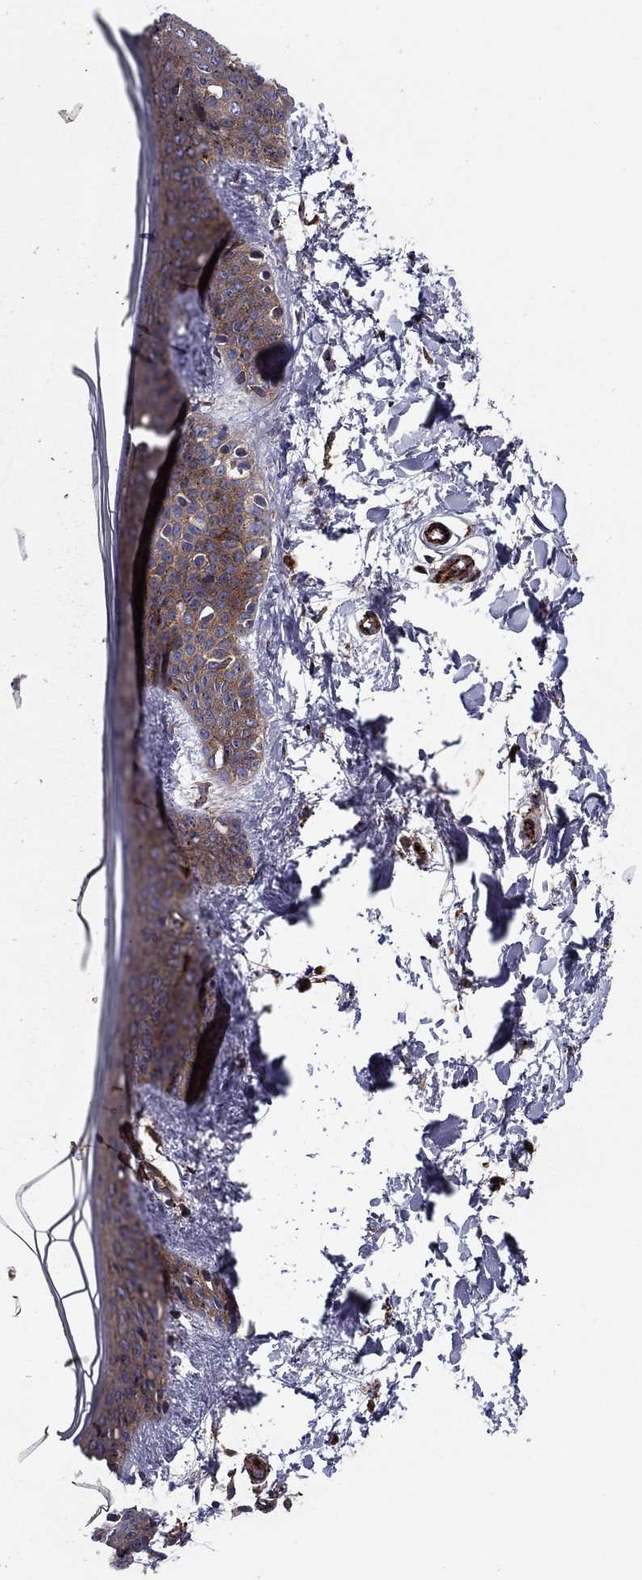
{"staining": {"intensity": "negative", "quantity": "none", "location": "none"}, "tissue": "skin", "cell_type": "Fibroblasts", "image_type": "normal", "snomed": [{"axis": "morphology", "description": "Normal tissue, NOS"}, {"axis": "topography", "description": "Skin"}], "caption": "An image of skin stained for a protein shows no brown staining in fibroblasts. Brightfield microscopy of immunohistochemistry stained with DAB (3,3'-diaminobenzidine) (brown) and hematoxylin (blue), captured at high magnification.", "gene": "EHBP1L1", "patient": {"sex": "female", "age": 34}}